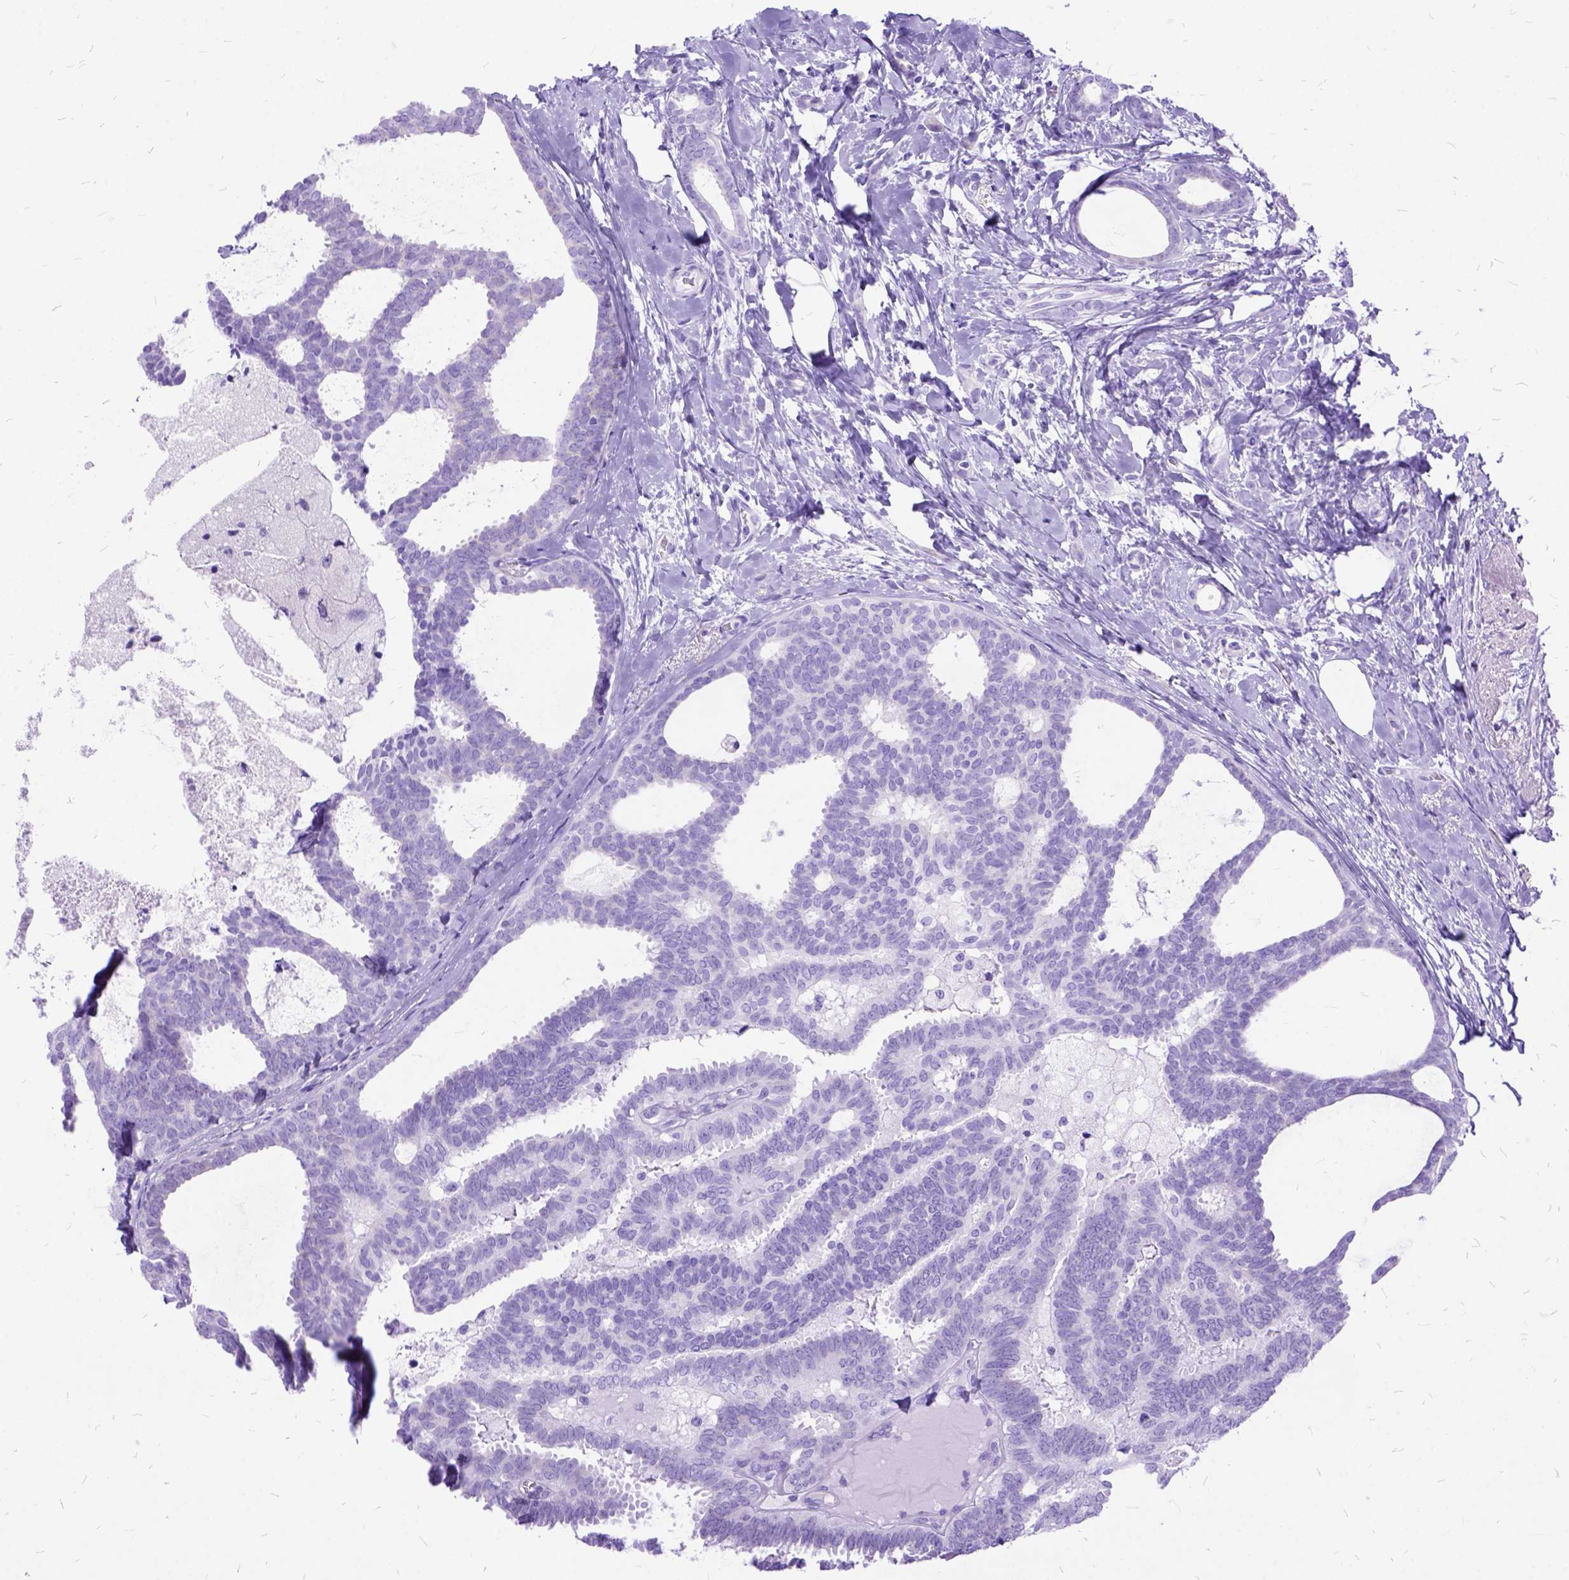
{"staining": {"intensity": "negative", "quantity": "none", "location": "none"}, "tissue": "breast cancer", "cell_type": "Tumor cells", "image_type": "cancer", "snomed": [{"axis": "morphology", "description": "Intraductal carcinoma, in situ"}, {"axis": "morphology", "description": "Duct carcinoma"}, {"axis": "morphology", "description": "Lobular carcinoma, in situ"}, {"axis": "topography", "description": "Breast"}], "caption": "DAB (3,3'-diaminobenzidine) immunohistochemical staining of human breast intraductal carcinoma,  in situ shows no significant positivity in tumor cells.", "gene": "DNAH2", "patient": {"sex": "female", "age": 44}}